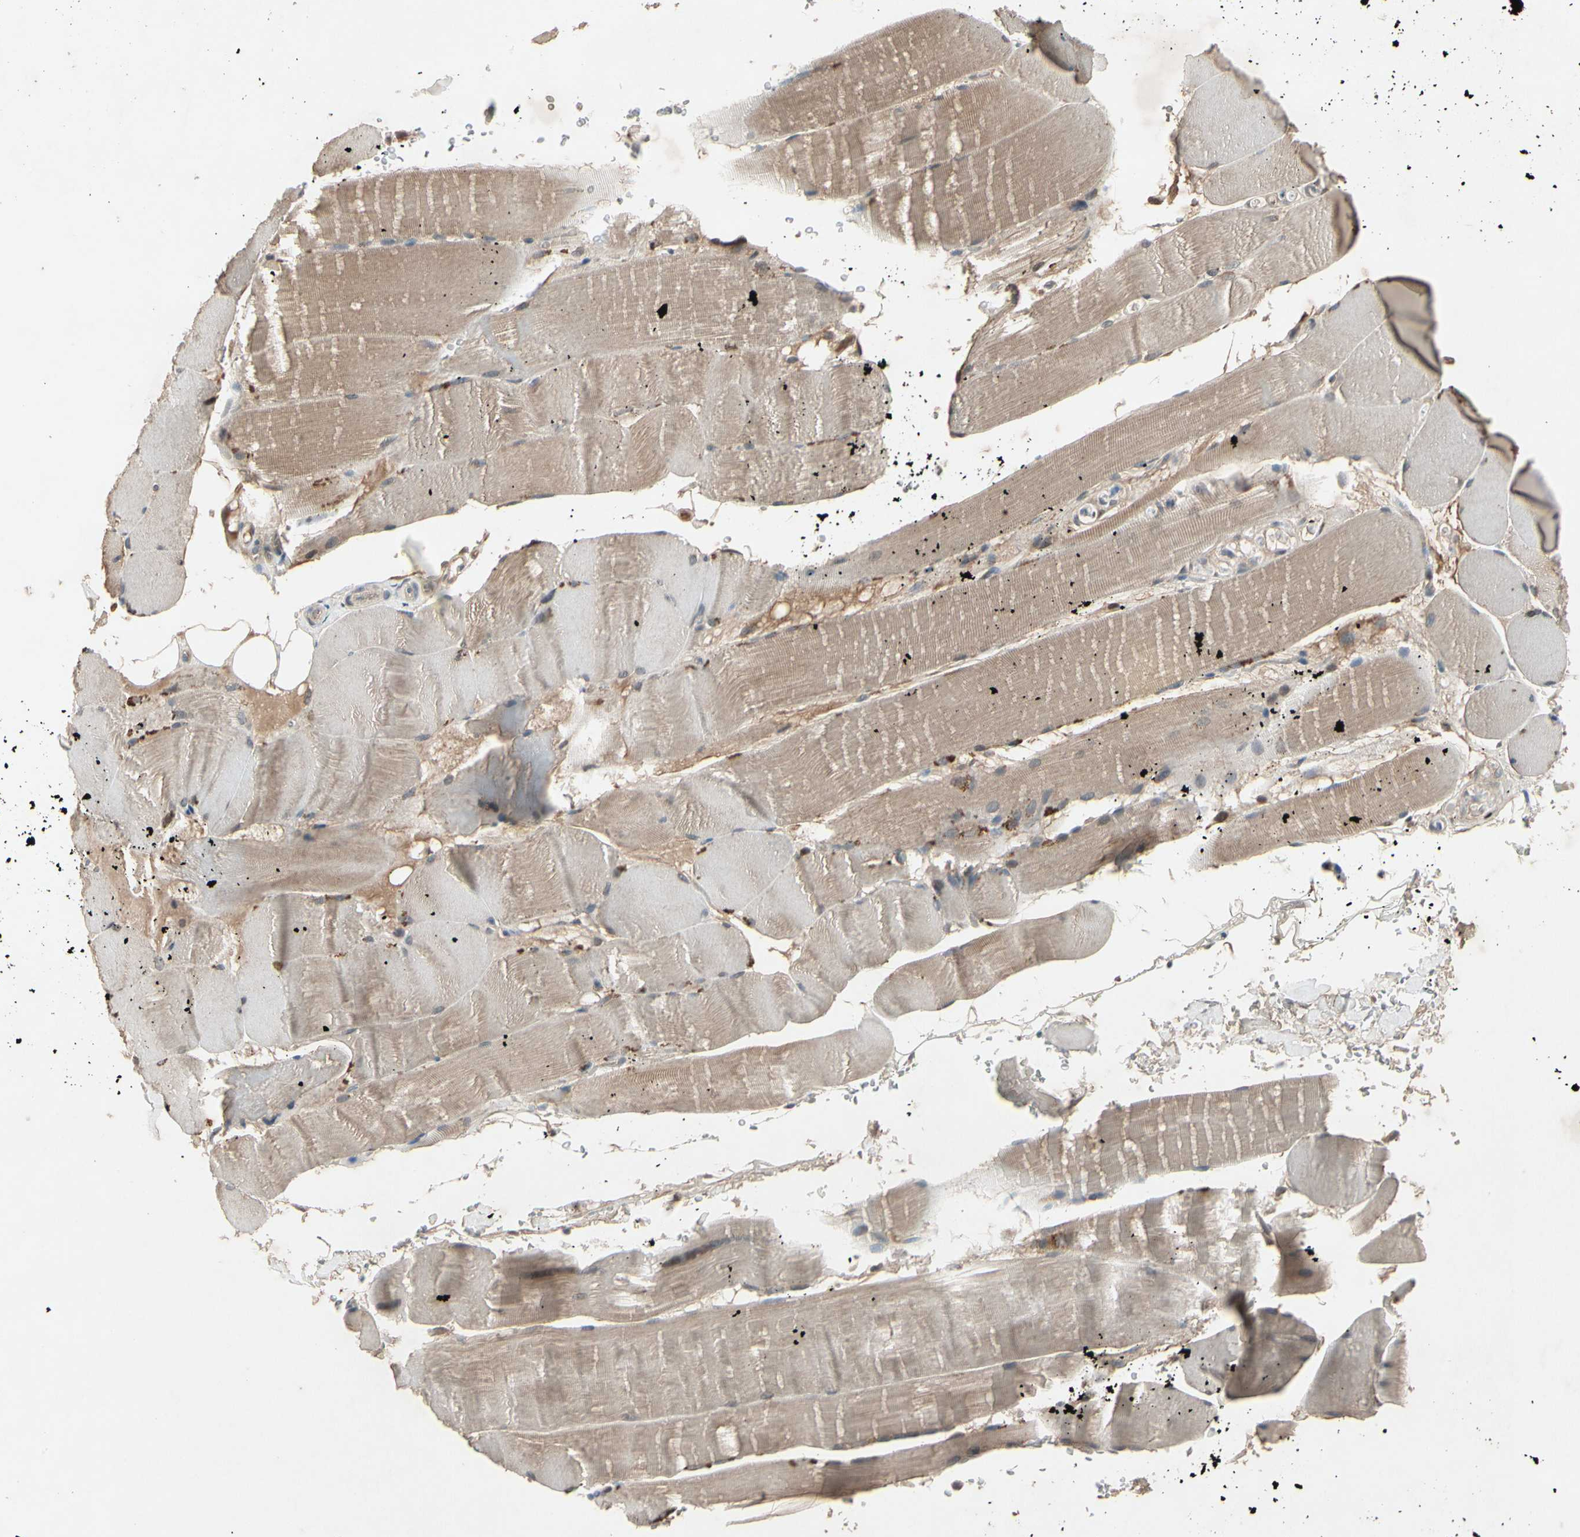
{"staining": {"intensity": "moderate", "quantity": "25%-75%", "location": "cytoplasmic/membranous"}, "tissue": "skeletal muscle", "cell_type": "Myocytes", "image_type": "normal", "snomed": [{"axis": "morphology", "description": "Normal tissue, NOS"}, {"axis": "topography", "description": "Skin"}, {"axis": "topography", "description": "Skeletal muscle"}], "caption": "DAB (3,3'-diaminobenzidine) immunohistochemical staining of unremarkable human skeletal muscle reveals moderate cytoplasmic/membranous protein staining in approximately 25%-75% of myocytes.", "gene": "FHDC1", "patient": {"sex": "male", "age": 83}}